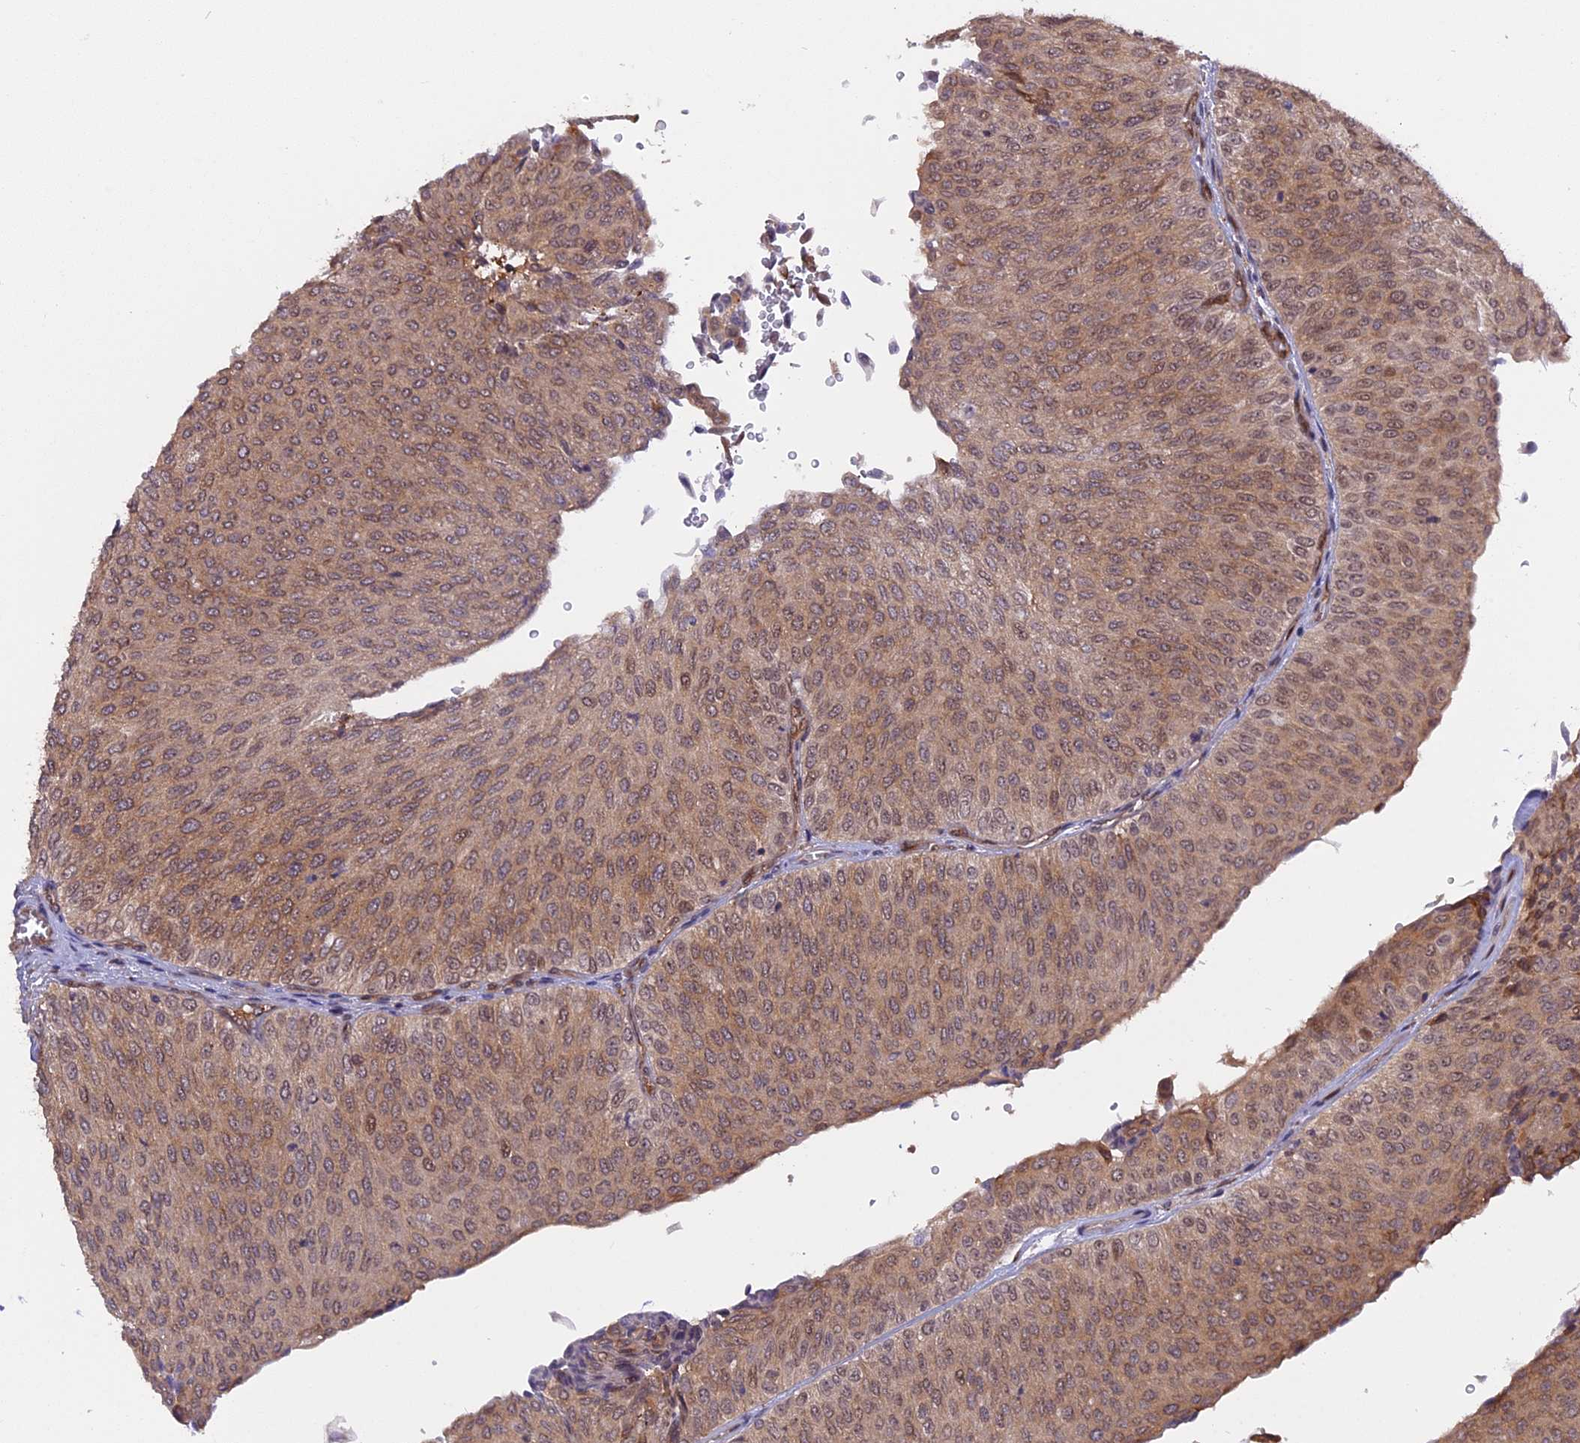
{"staining": {"intensity": "moderate", "quantity": "25%-75%", "location": "cytoplasmic/membranous,nuclear"}, "tissue": "urothelial cancer", "cell_type": "Tumor cells", "image_type": "cancer", "snomed": [{"axis": "morphology", "description": "Urothelial carcinoma, Low grade"}, {"axis": "topography", "description": "Urinary bladder"}], "caption": "Human urothelial carcinoma (low-grade) stained with a protein marker demonstrates moderate staining in tumor cells.", "gene": "ZNF428", "patient": {"sex": "male", "age": 78}}